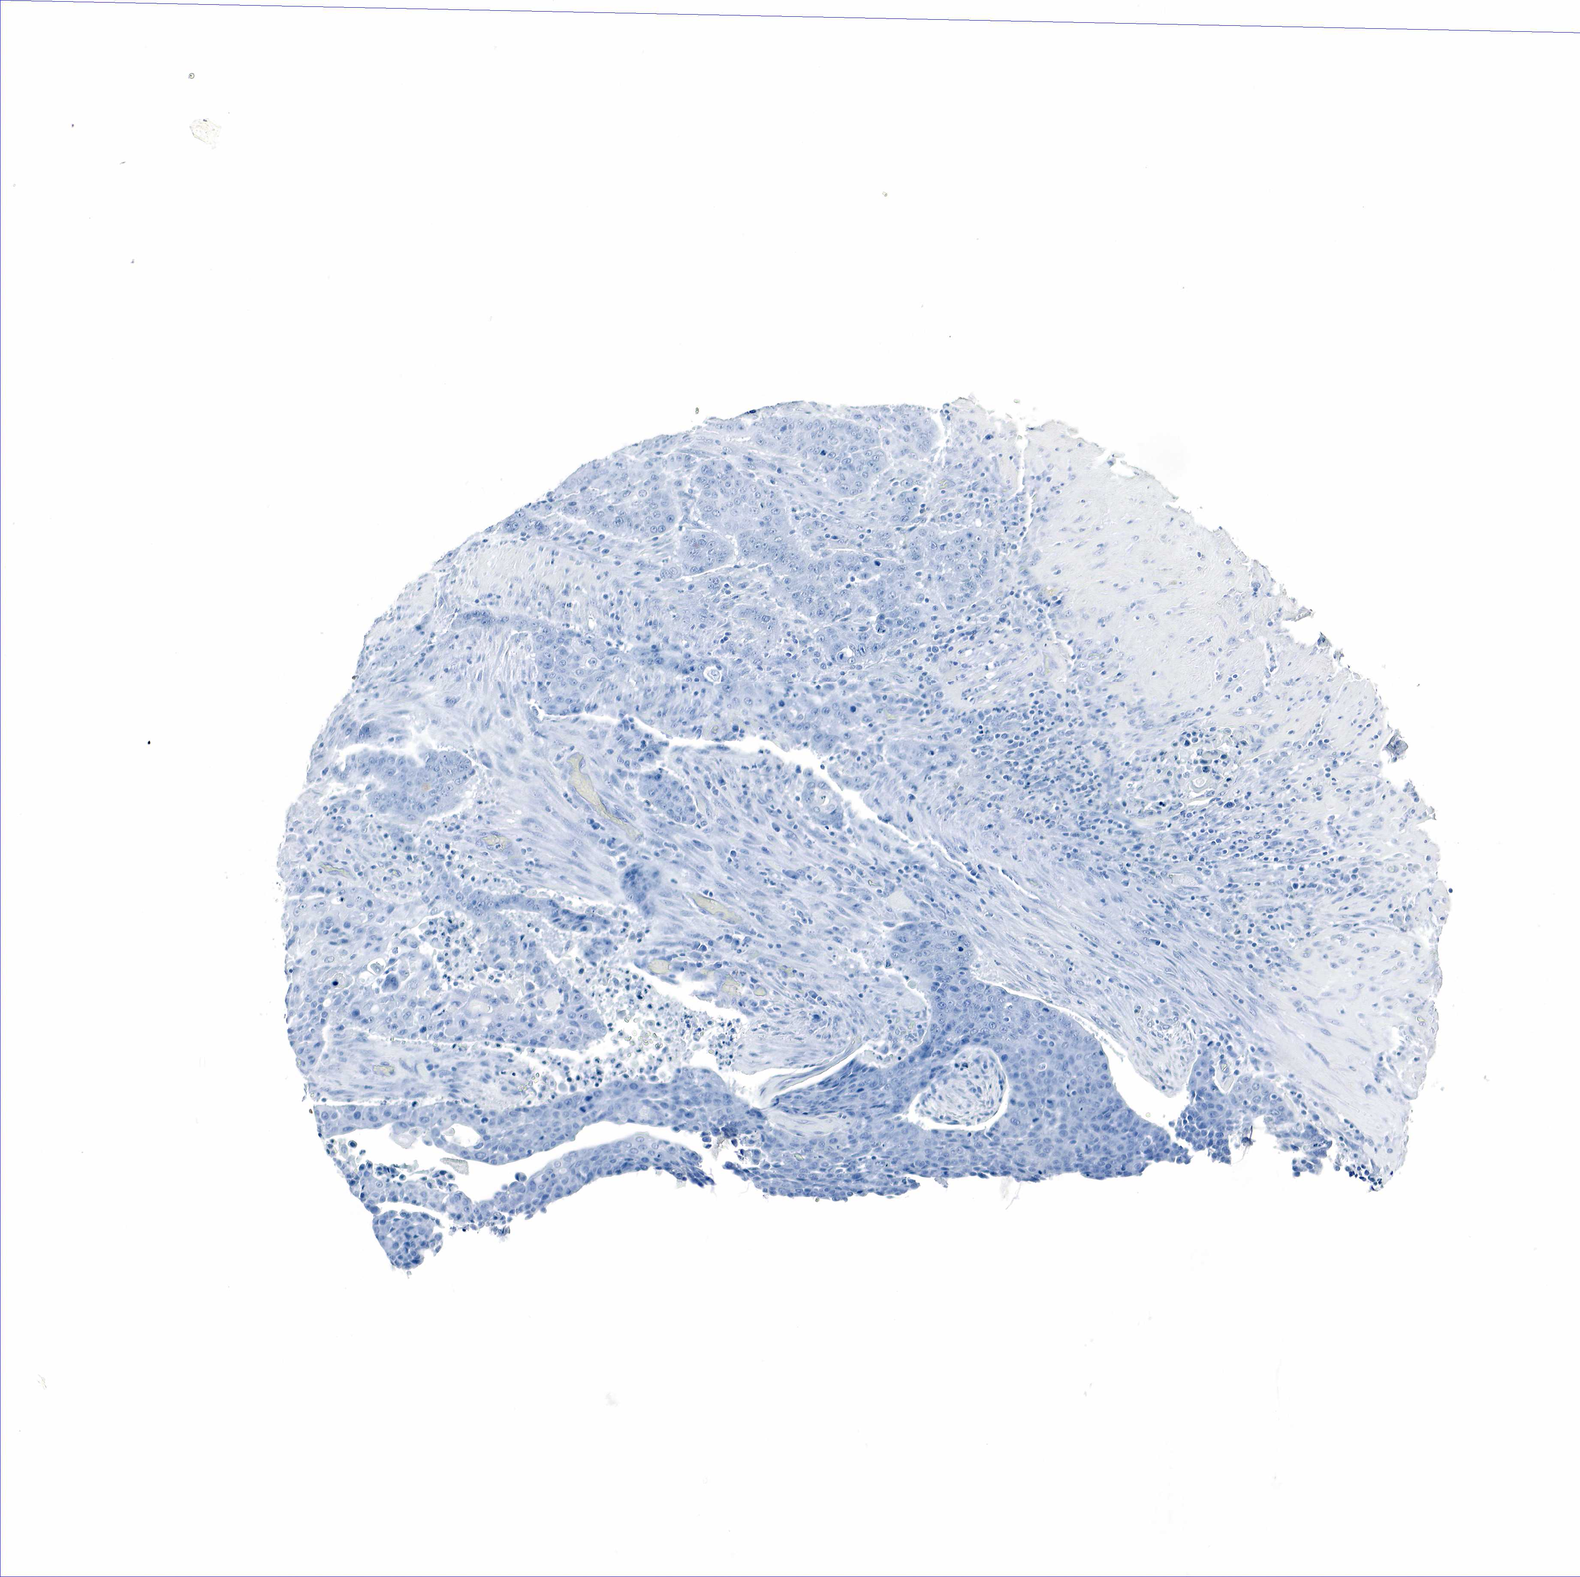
{"staining": {"intensity": "negative", "quantity": "none", "location": "none"}, "tissue": "urothelial cancer", "cell_type": "Tumor cells", "image_type": "cancer", "snomed": [{"axis": "morphology", "description": "Urothelial carcinoma, High grade"}, {"axis": "topography", "description": "Urinary bladder"}], "caption": "The IHC photomicrograph has no significant staining in tumor cells of high-grade urothelial carcinoma tissue. (Immunohistochemistry (ihc), brightfield microscopy, high magnification).", "gene": "GCG", "patient": {"sex": "male", "age": 74}}